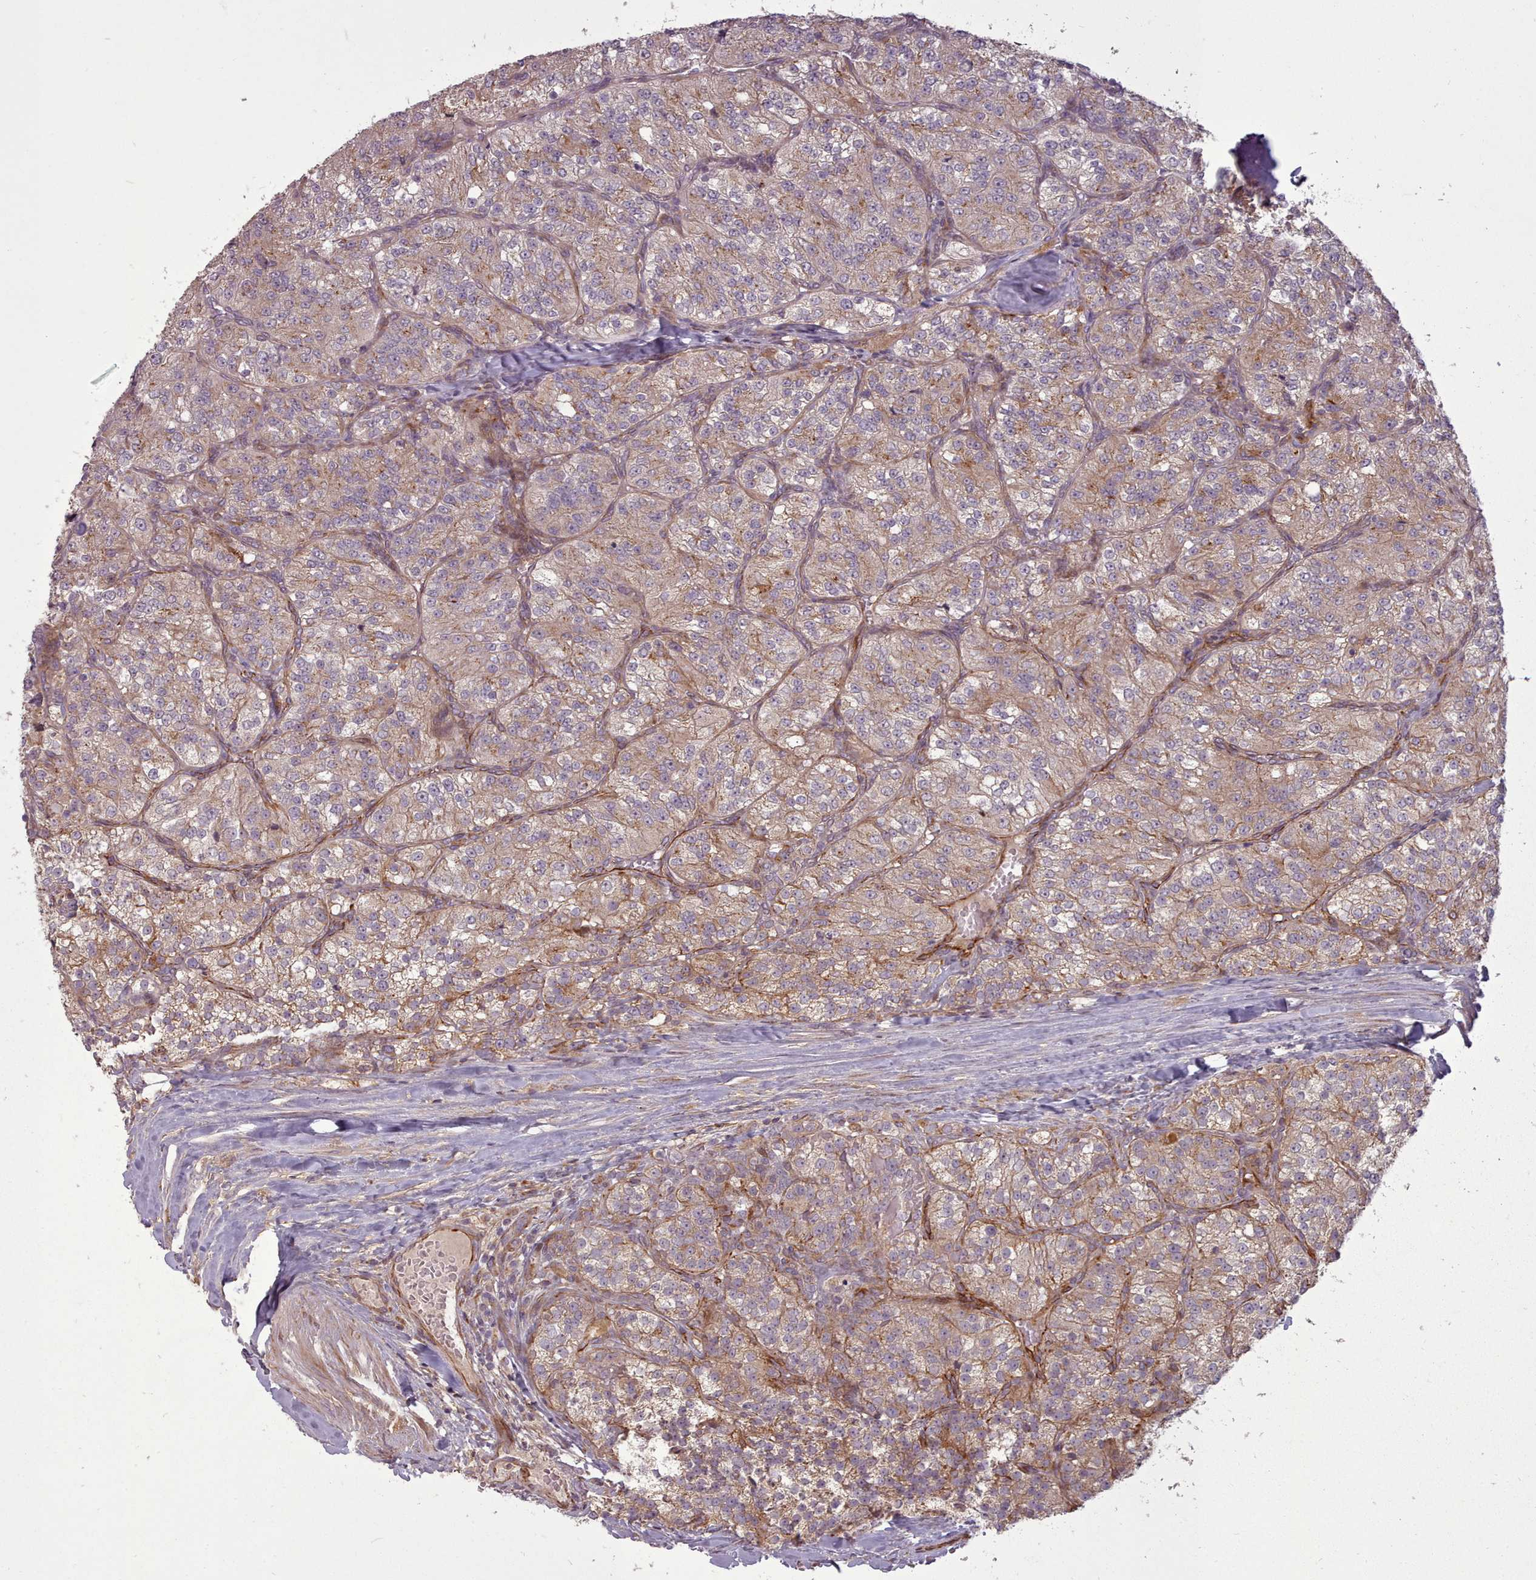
{"staining": {"intensity": "moderate", "quantity": ">75%", "location": "cytoplasmic/membranous"}, "tissue": "renal cancer", "cell_type": "Tumor cells", "image_type": "cancer", "snomed": [{"axis": "morphology", "description": "Adenocarcinoma, NOS"}, {"axis": "topography", "description": "Kidney"}], "caption": "Protein staining by immunohistochemistry (IHC) displays moderate cytoplasmic/membranous staining in about >75% of tumor cells in renal adenocarcinoma. (IHC, brightfield microscopy, high magnification).", "gene": "GBGT1", "patient": {"sex": "female", "age": 63}}